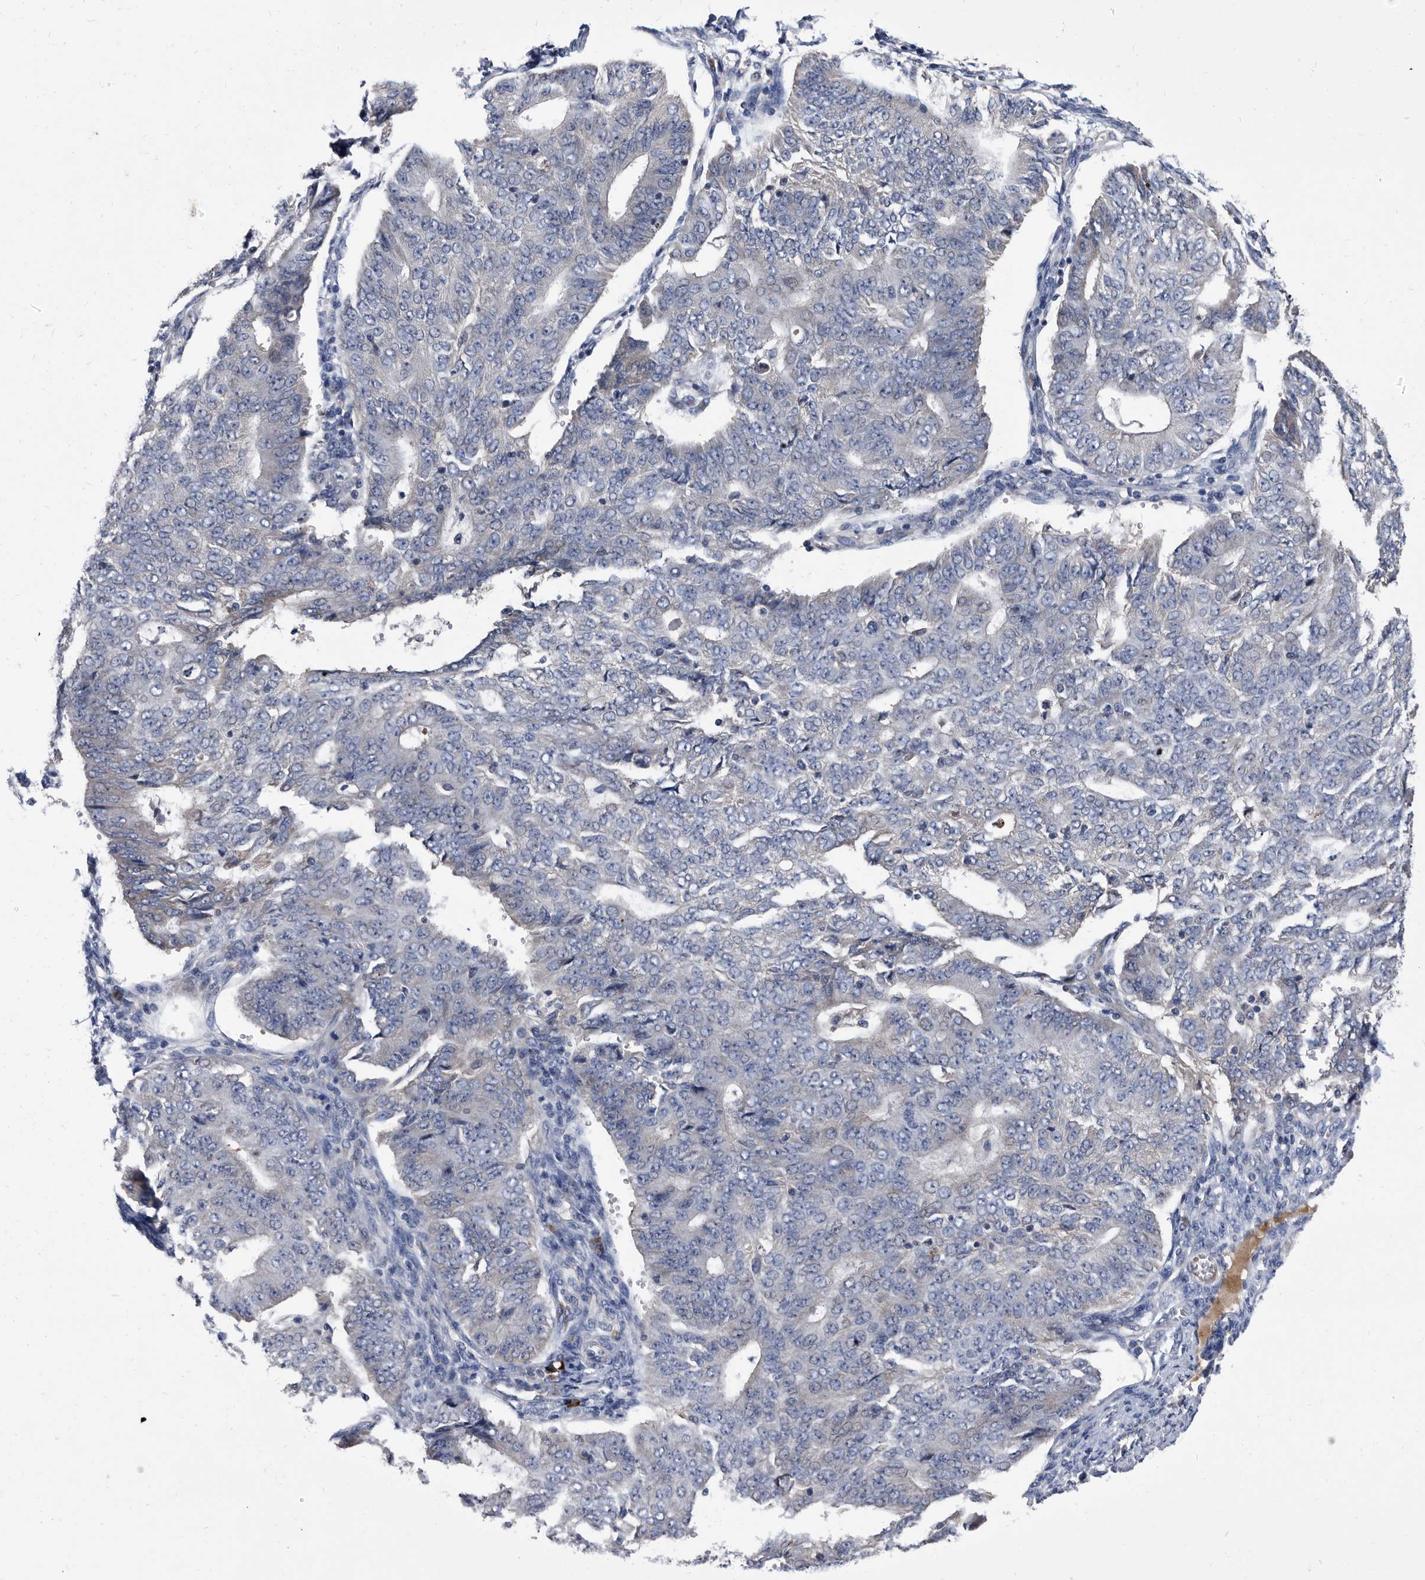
{"staining": {"intensity": "negative", "quantity": "none", "location": "none"}, "tissue": "endometrial cancer", "cell_type": "Tumor cells", "image_type": "cancer", "snomed": [{"axis": "morphology", "description": "Adenocarcinoma, NOS"}, {"axis": "topography", "description": "Endometrium"}], "caption": "This is an IHC photomicrograph of human endometrial cancer (adenocarcinoma). There is no positivity in tumor cells.", "gene": "DTNBP1", "patient": {"sex": "female", "age": 32}}